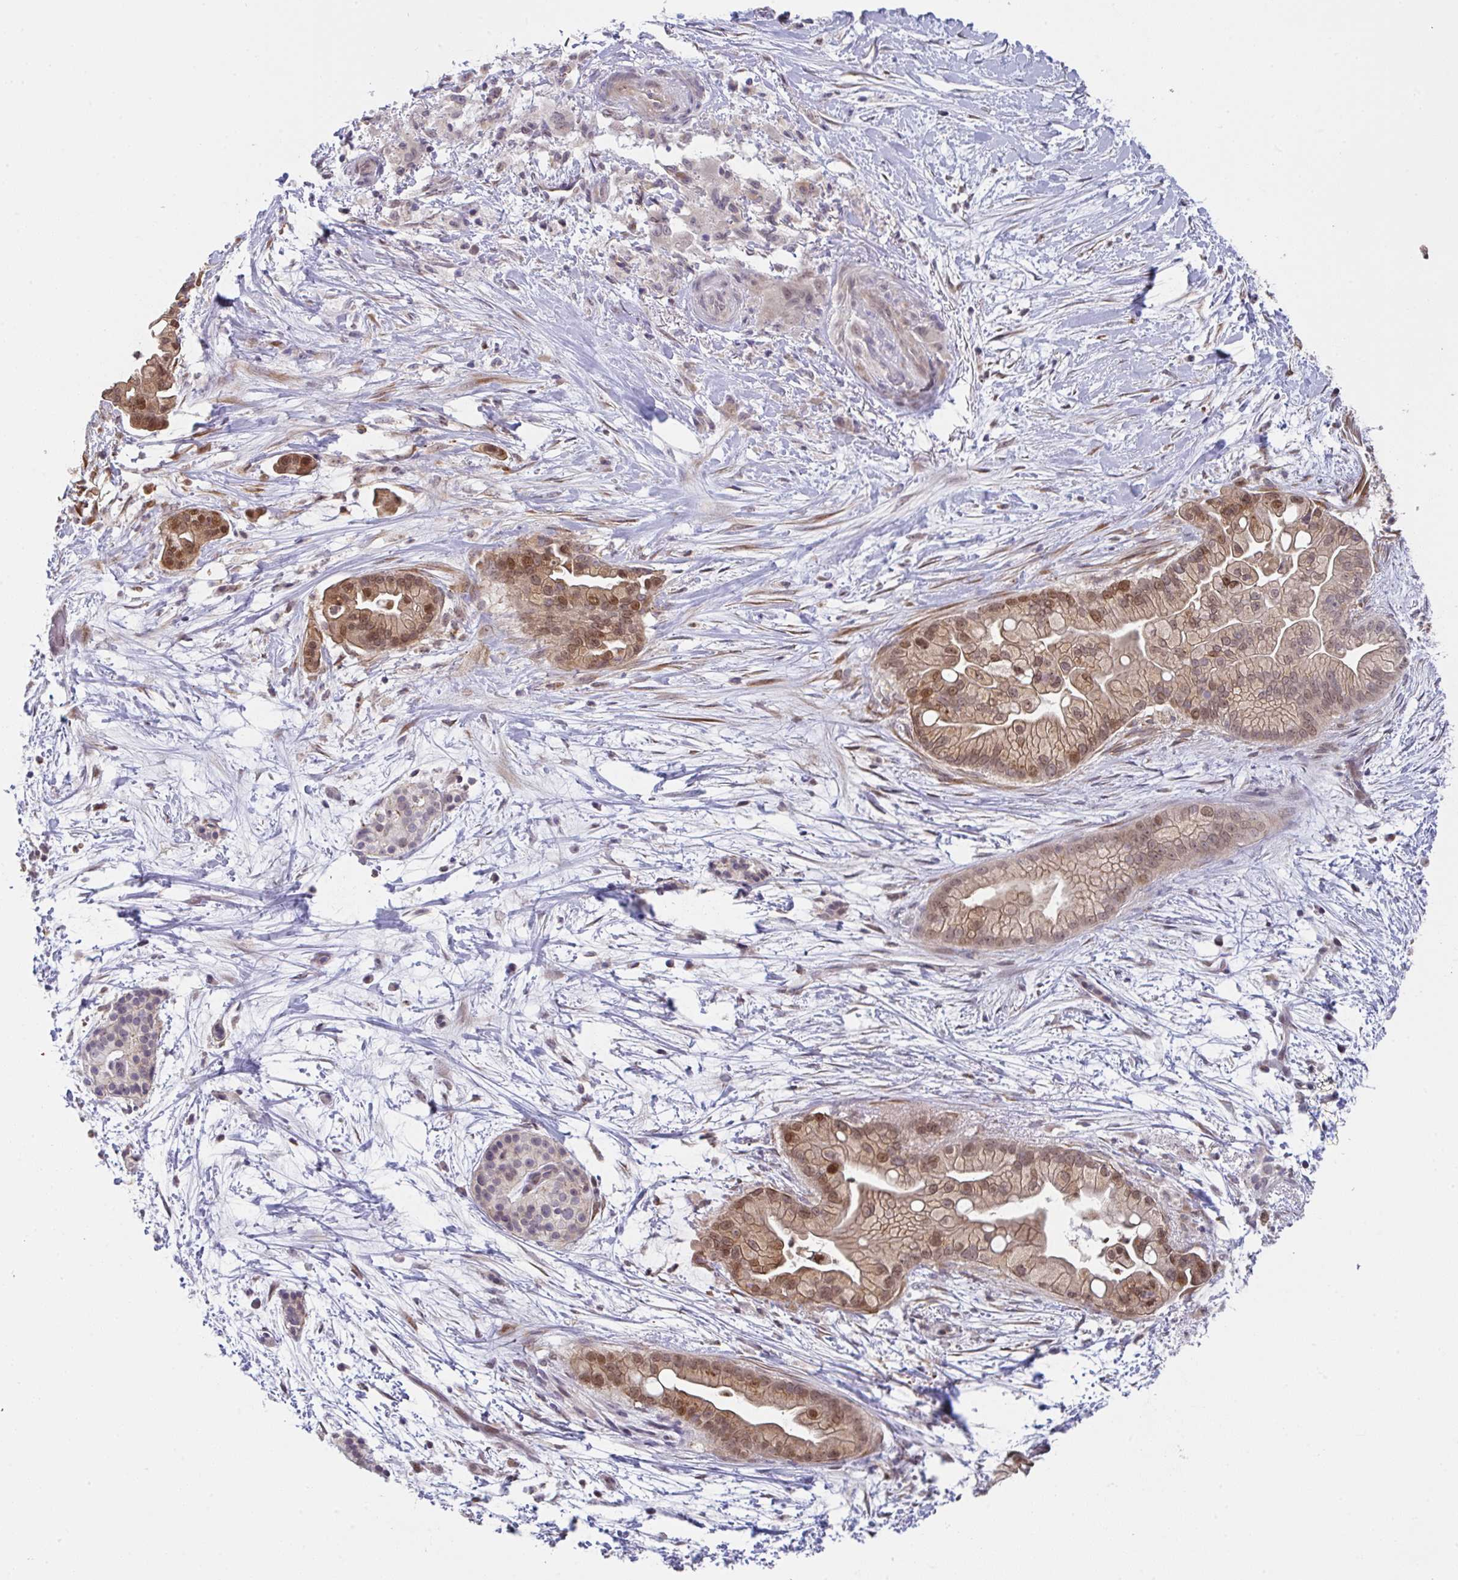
{"staining": {"intensity": "moderate", "quantity": ">75%", "location": "cytoplasmic/membranous,nuclear"}, "tissue": "pancreatic cancer", "cell_type": "Tumor cells", "image_type": "cancer", "snomed": [{"axis": "morphology", "description": "Adenocarcinoma, NOS"}, {"axis": "topography", "description": "Pancreas"}], "caption": "Immunohistochemistry staining of pancreatic adenocarcinoma, which shows medium levels of moderate cytoplasmic/membranous and nuclear positivity in about >75% of tumor cells indicating moderate cytoplasmic/membranous and nuclear protein expression. The staining was performed using DAB (3,3'-diaminobenzidine) (brown) for protein detection and nuclei were counterstained in hematoxylin (blue).", "gene": "RBM18", "patient": {"sex": "female", "age": 69}}